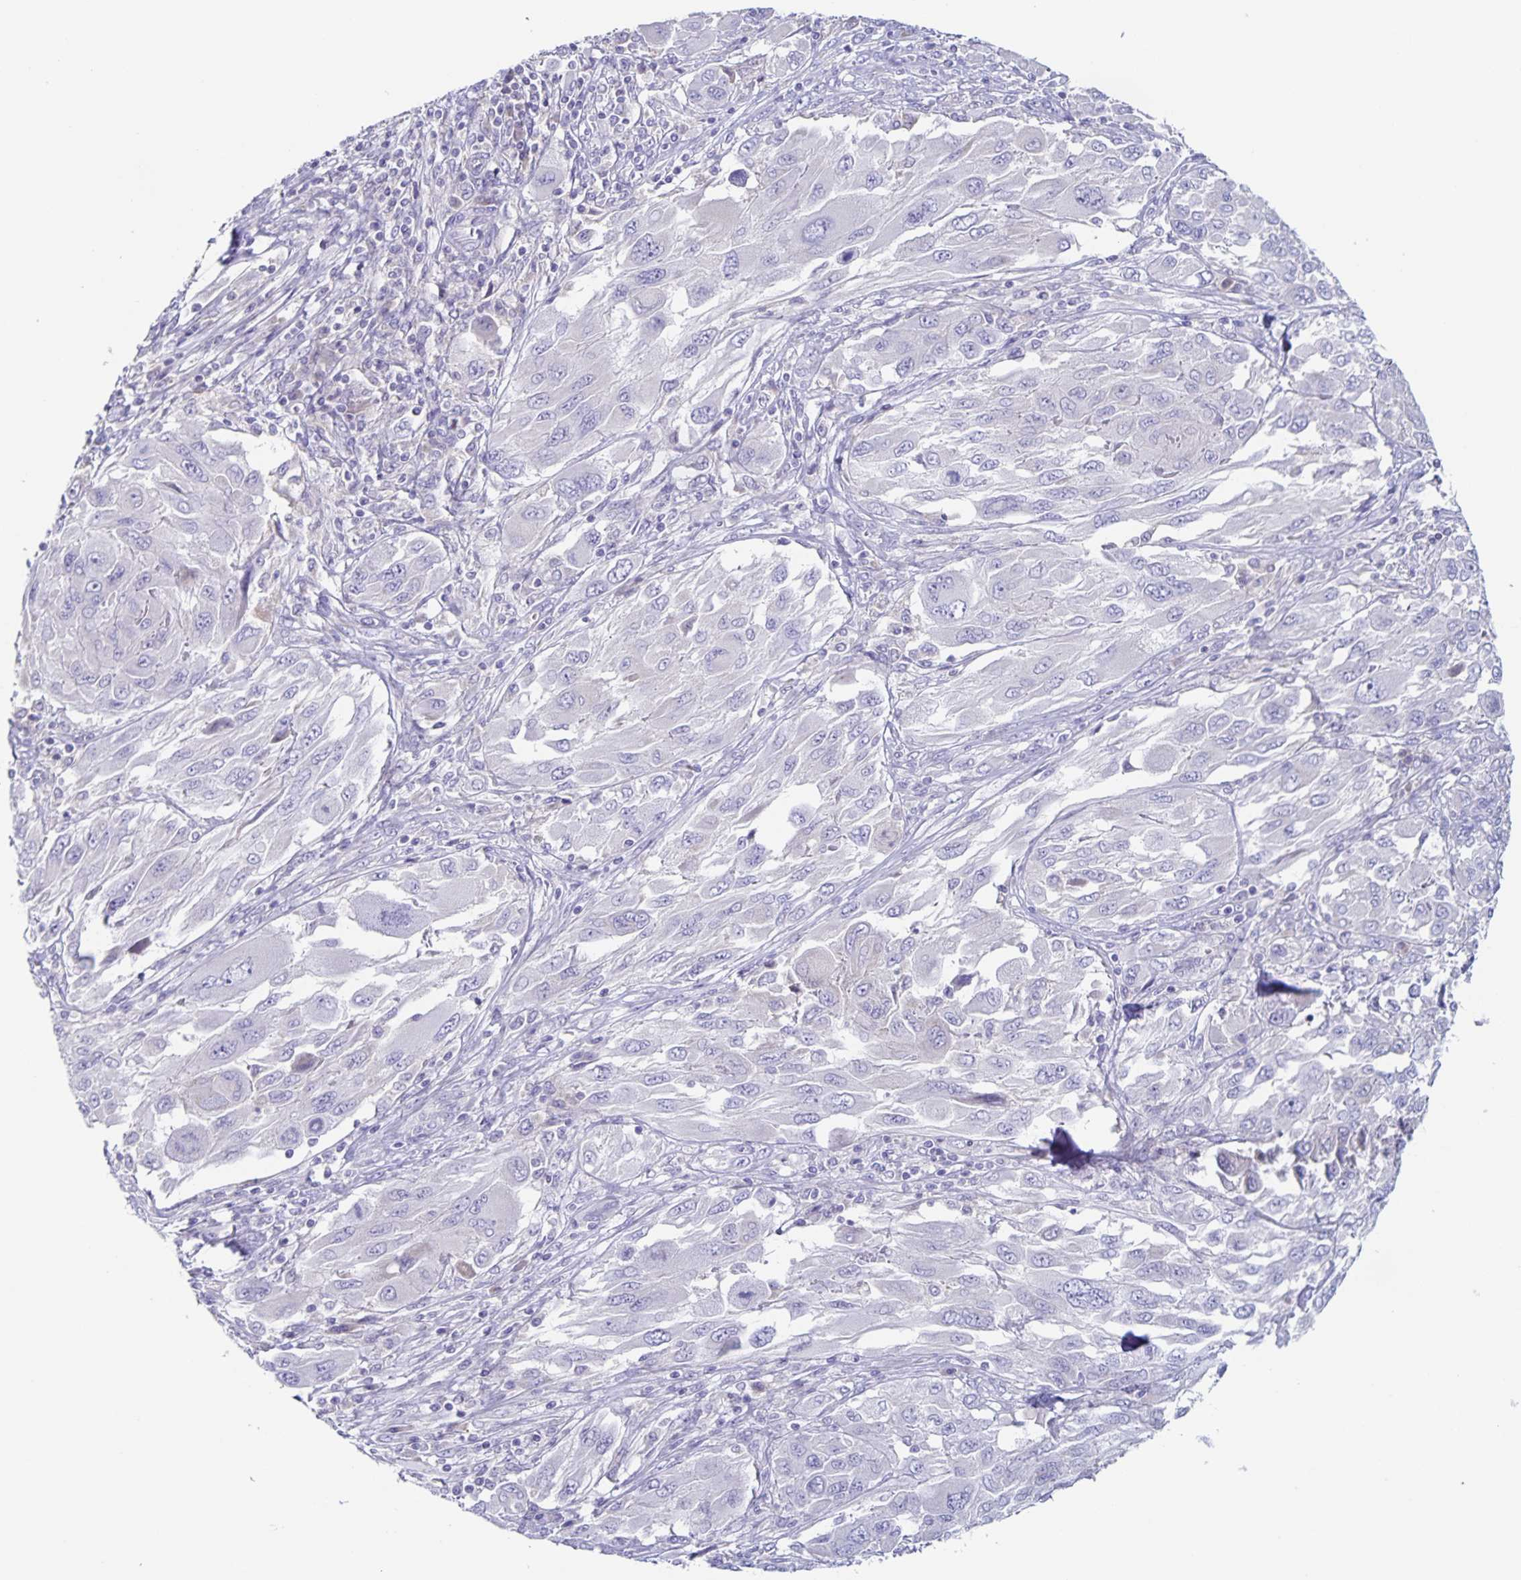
{"staining": {"intensity": "negative", "quantity": "none", "location": "none"}, "tissue": "melanoma", "cell_type": "Tumor cells", "image_type": "cancer", "snomed": [{"axis": "morphology", "description": "Malignant melanoma, NOS"}, {"axis": "topography", "description": "Skin"}], "caption": "Immunohistochemistry (IHC) of human malignant melanoma exhibits no staining in tumor cells.", "gene": "RPL36A", "patient": {"sex": "female", "age": 91}}